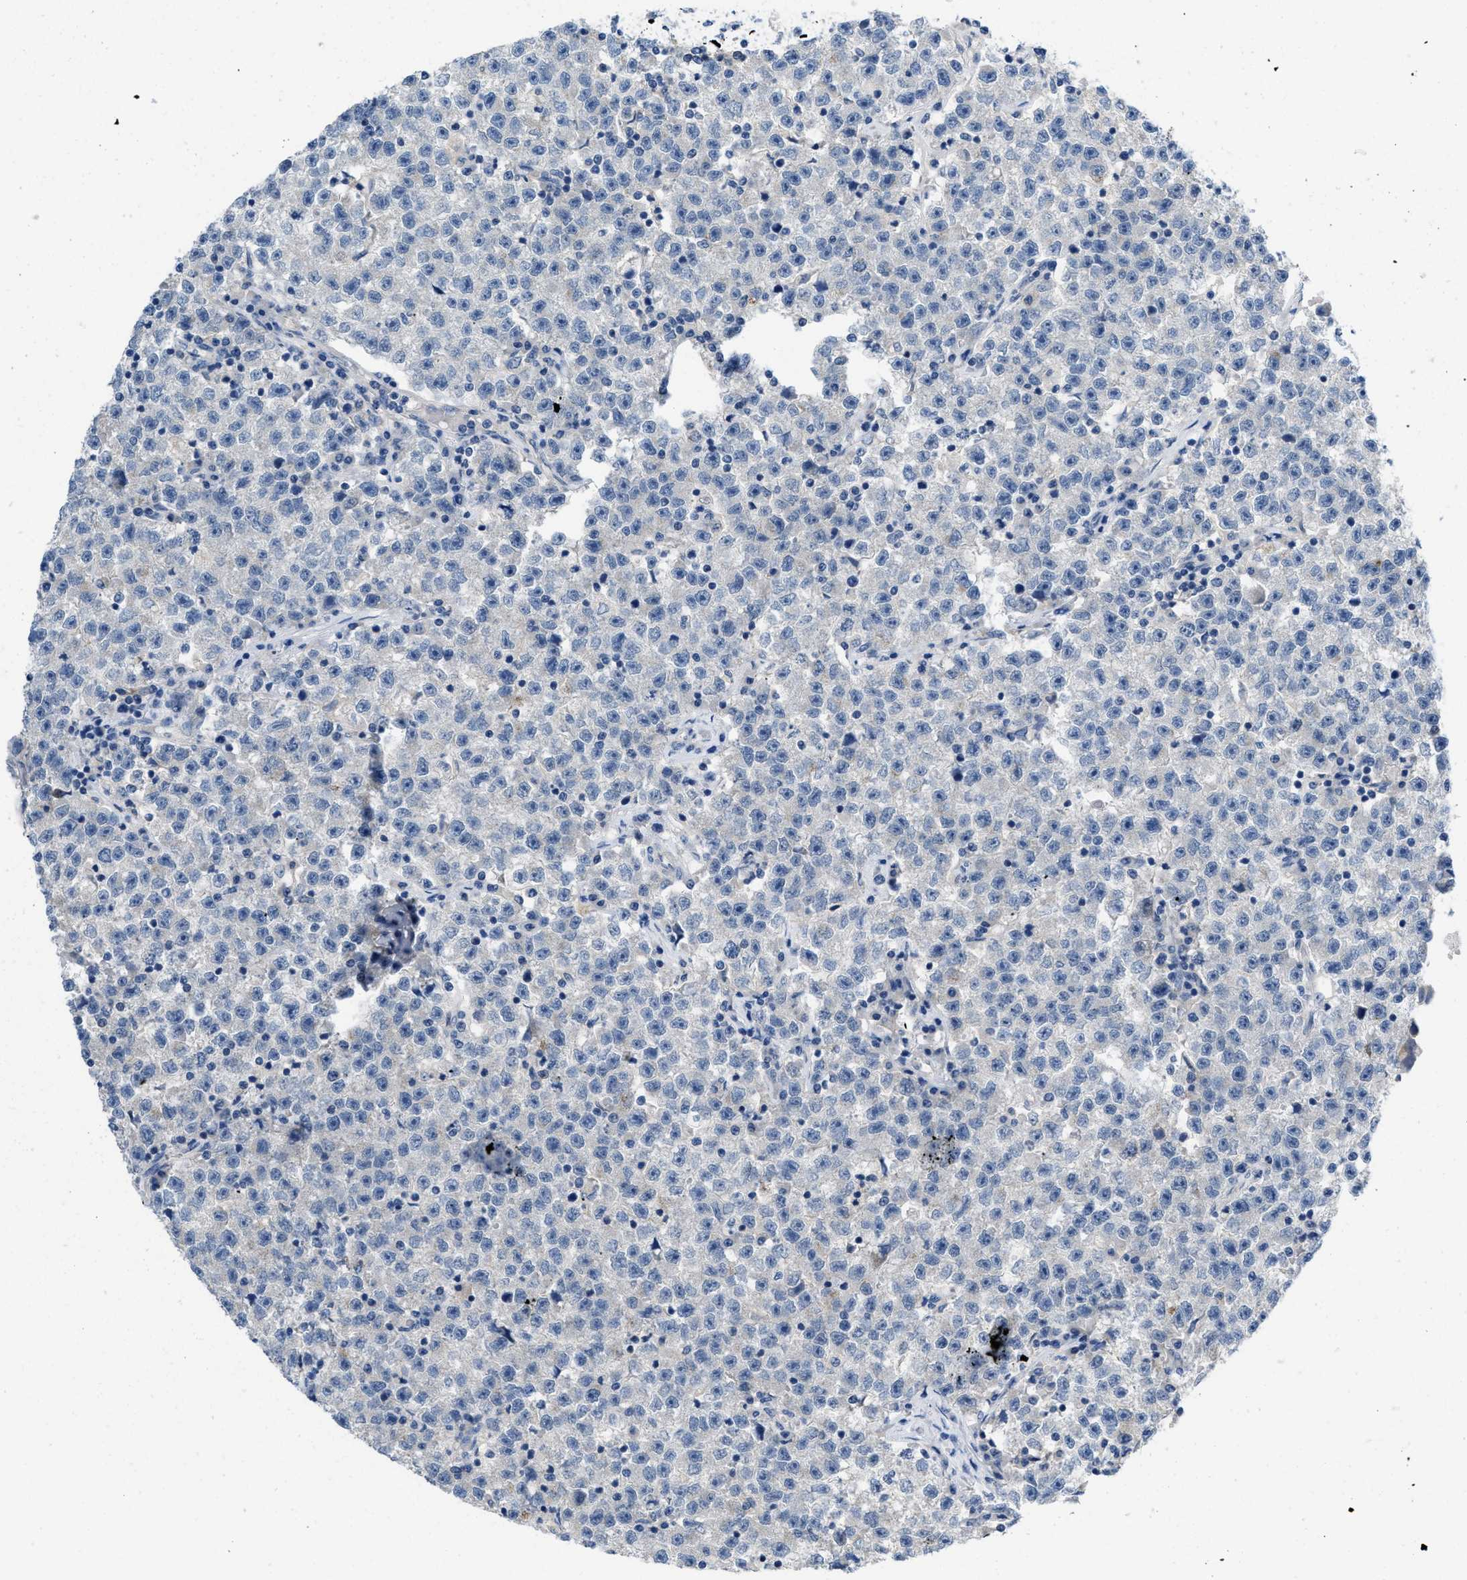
{"staining": {"intensity": "negative", "quantity": "none", "location": "none"}, "tissue": "testis cancer", "cell_type": "Tumor cells", "image_type": "cancer", "snomed": [{"axis": "morphology", "description": "Seminoma, NOS"}, {"axis": "topography", "description": "Testis"}], "caption": "Tumor cells show no significant staining in testis seminoma.", "gene": "PYY", "patient": {"sex": "male", "age": 22}}